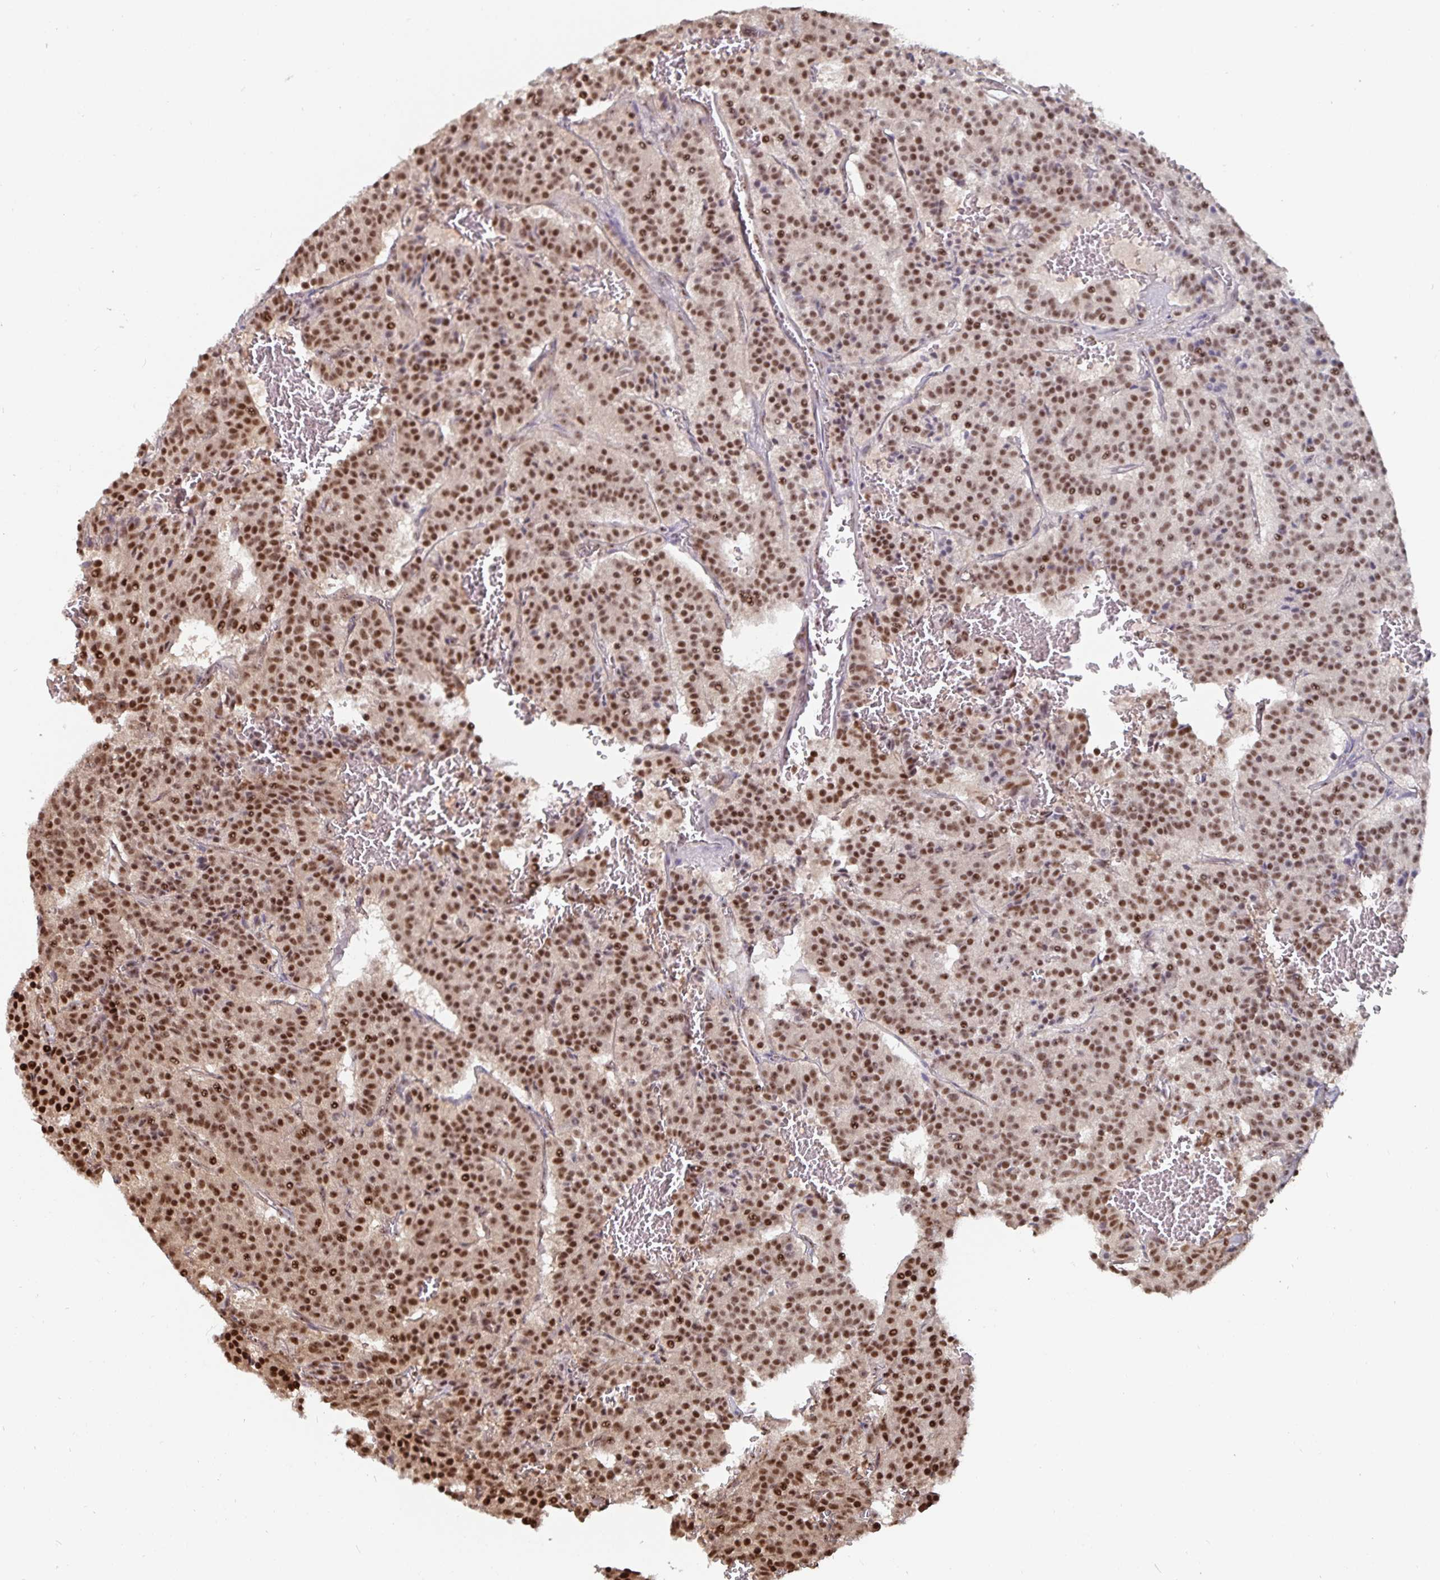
{"staining": {"intensity": "strong", "quantity": ">75%", "location": "nuclear"}, "tissue": "carcinoid", "cell_type": "Tumor cells", "image_type": "cancer", "snomed": [{"axis": "morphology", "description": "Carcinoid, malignant, NOS"}, {"axis": "topography", "description": "Lung"}], "caption": "Carcinoid (malignant) stained for a protein (brown) exhibits strong nuclear positive positivity in about >75% of tumor cells.", "gene": "LAS1L", "patient": {"sex": "male", "age": 70}}